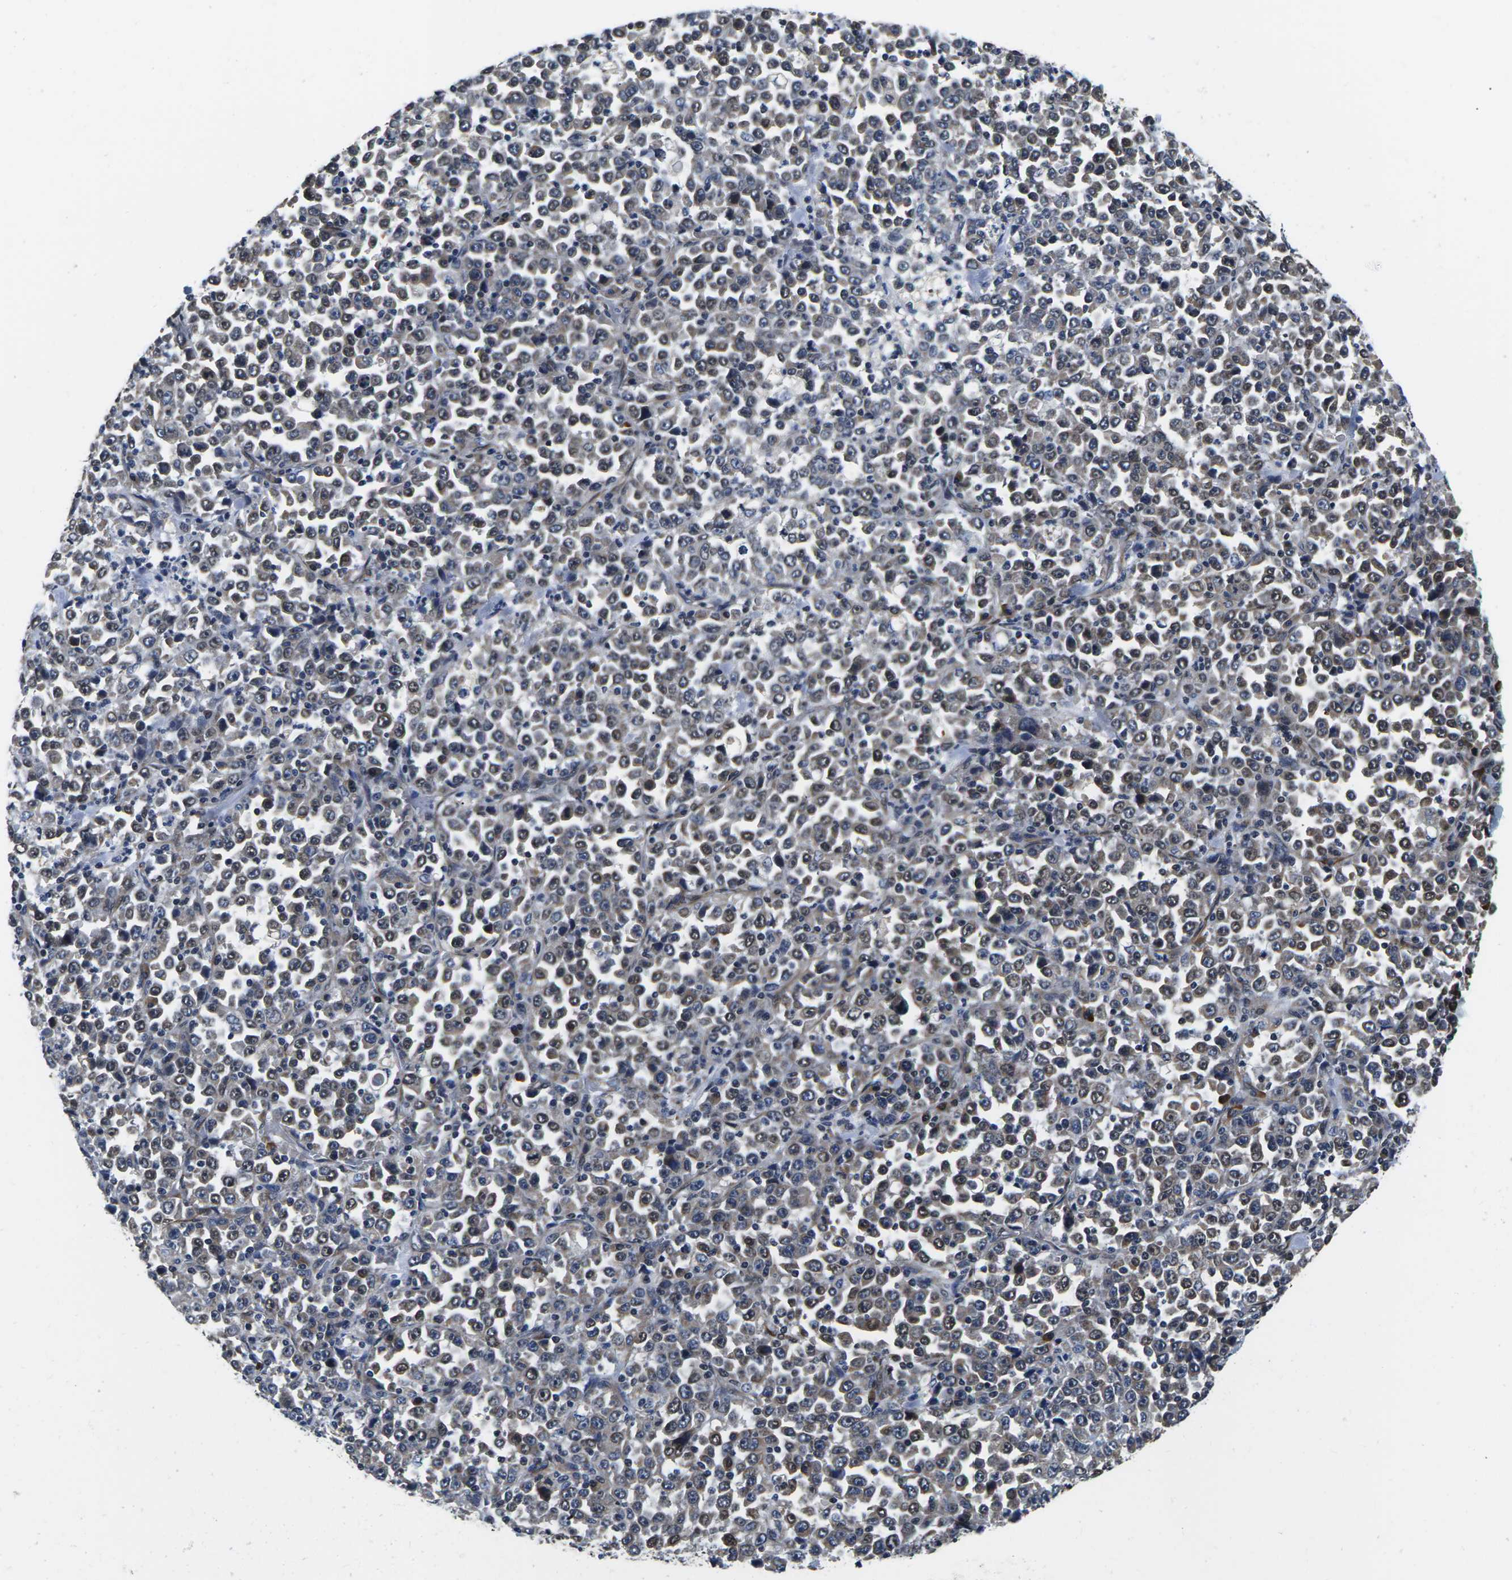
{"staining": {"intensity": "moderate", "quantity": "25%-75%", "location": "cytoplasmic/membranous"}, "tissue": "stomach cancer", "cell_type": "Tumor cells", "image_type": "cancer", "snomed": [{"axis": "morphology", "description": "Normal tissue, NOS"}, {"axis": "morphology", "description": "Adenocarcinoma, NOS"}, {"axis": "topography", "description": "Stomach, upper"}, {"axis": "topography", "description": "Stomach"}], "caption": "The micrograph displays staining of stomach cancer, revealing moderate cytoplasmic/membranous protein staining (brown color) within tumor cells. (Brightfield microscopy of DAB IHC at high magnification).", "gene": "CCNE1", "patient": {"sex": "male", "age": 59}}